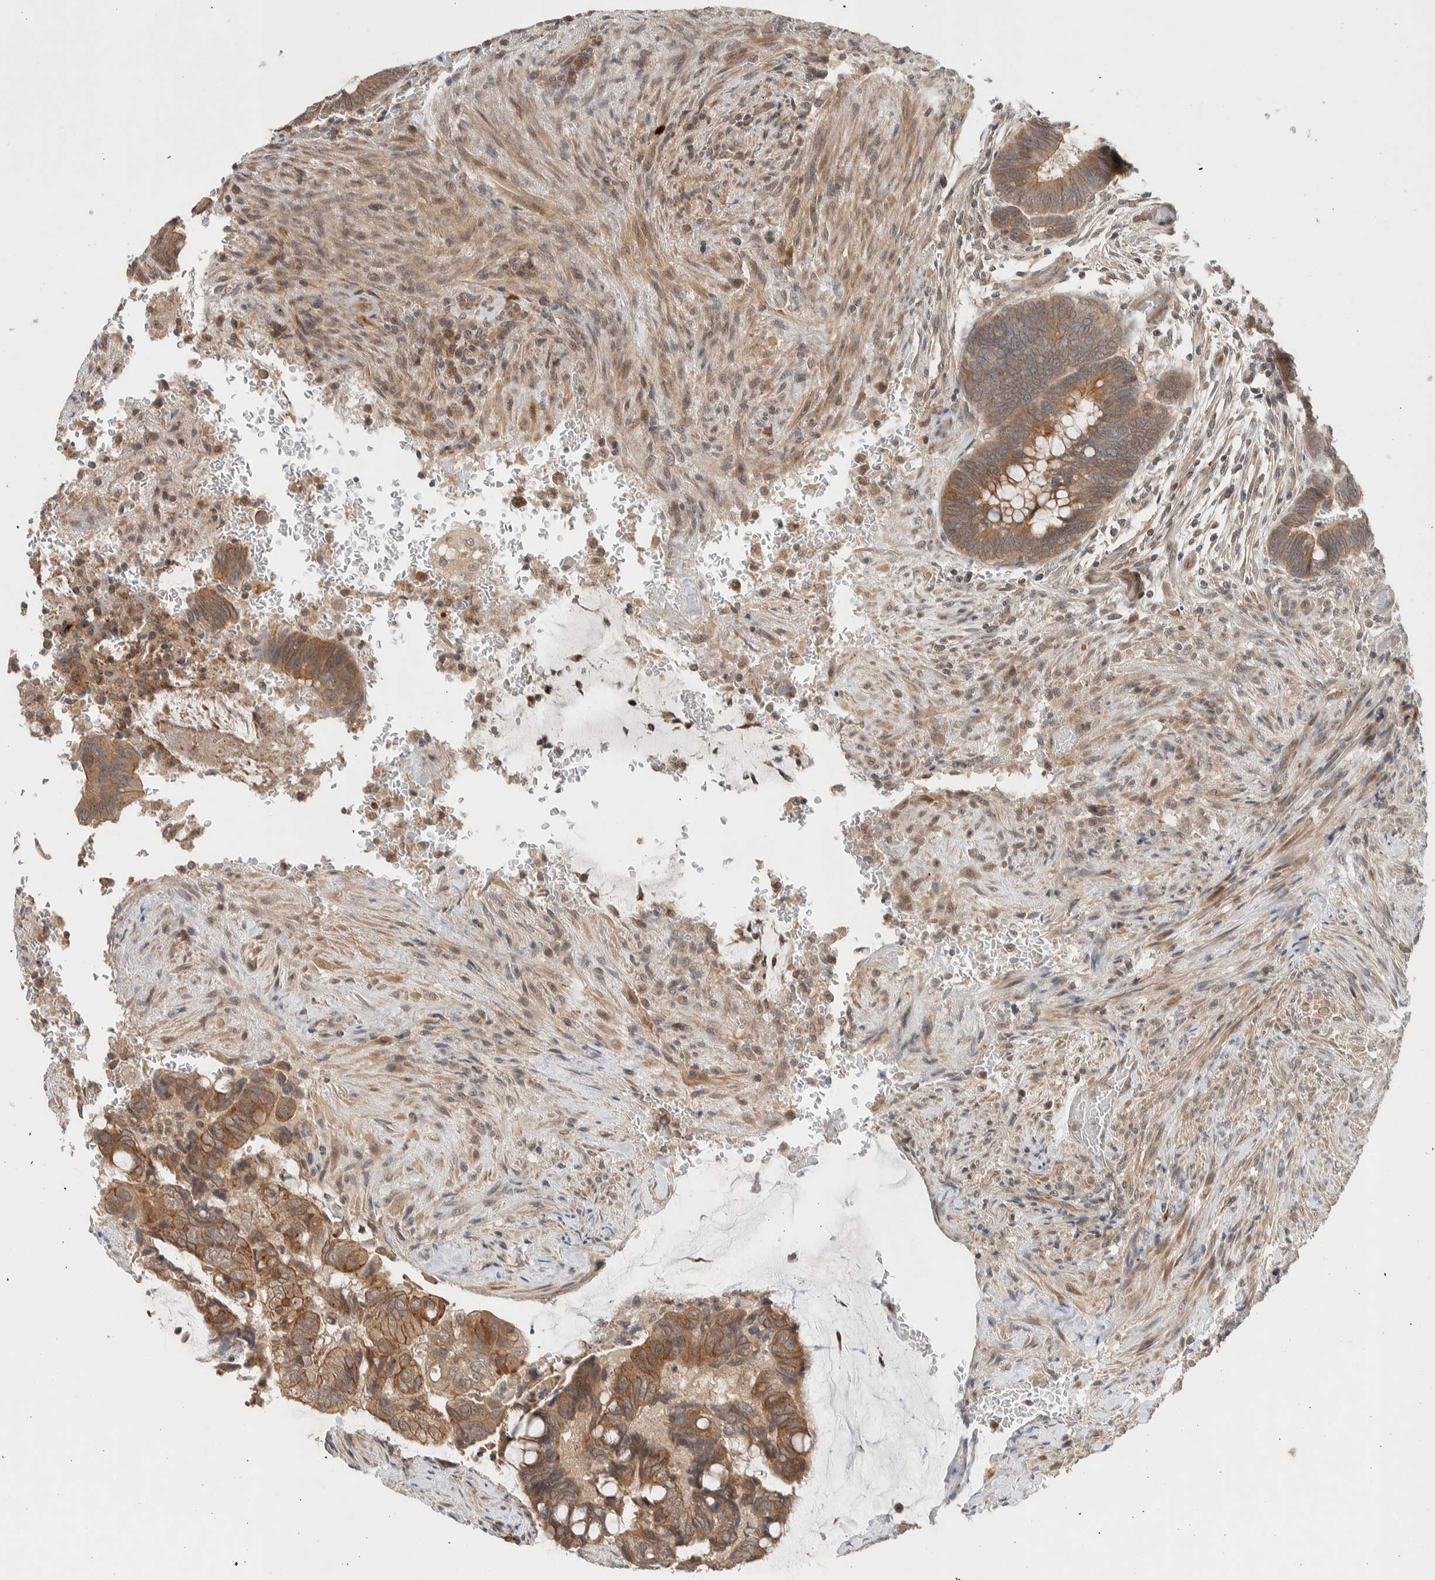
{"staining": {"intensity": "moderate", "quantity": ">75%", "location": "cytoplasmic/membranous"}, "tissue": "colorectal cancer", "cell_type": "Tumor cells", "image_type": "cancer", "snomed": [{"axis": "morphology", "description": "Normal tissue, NOS"}, {"axis": "morphology", "description": "Adenocarcinoma, NOS"}, {"axis": "topography", "description": "Rectum"}], "caption": "Colorectal adenocarcinoma stained for a protein (brown) reveals moderate cytoplasmic/membranous positive positivity in approximately >75% of tumor cells.", "gene": "DEPTOR", "patient": {"sex": "male", "age": 92}}